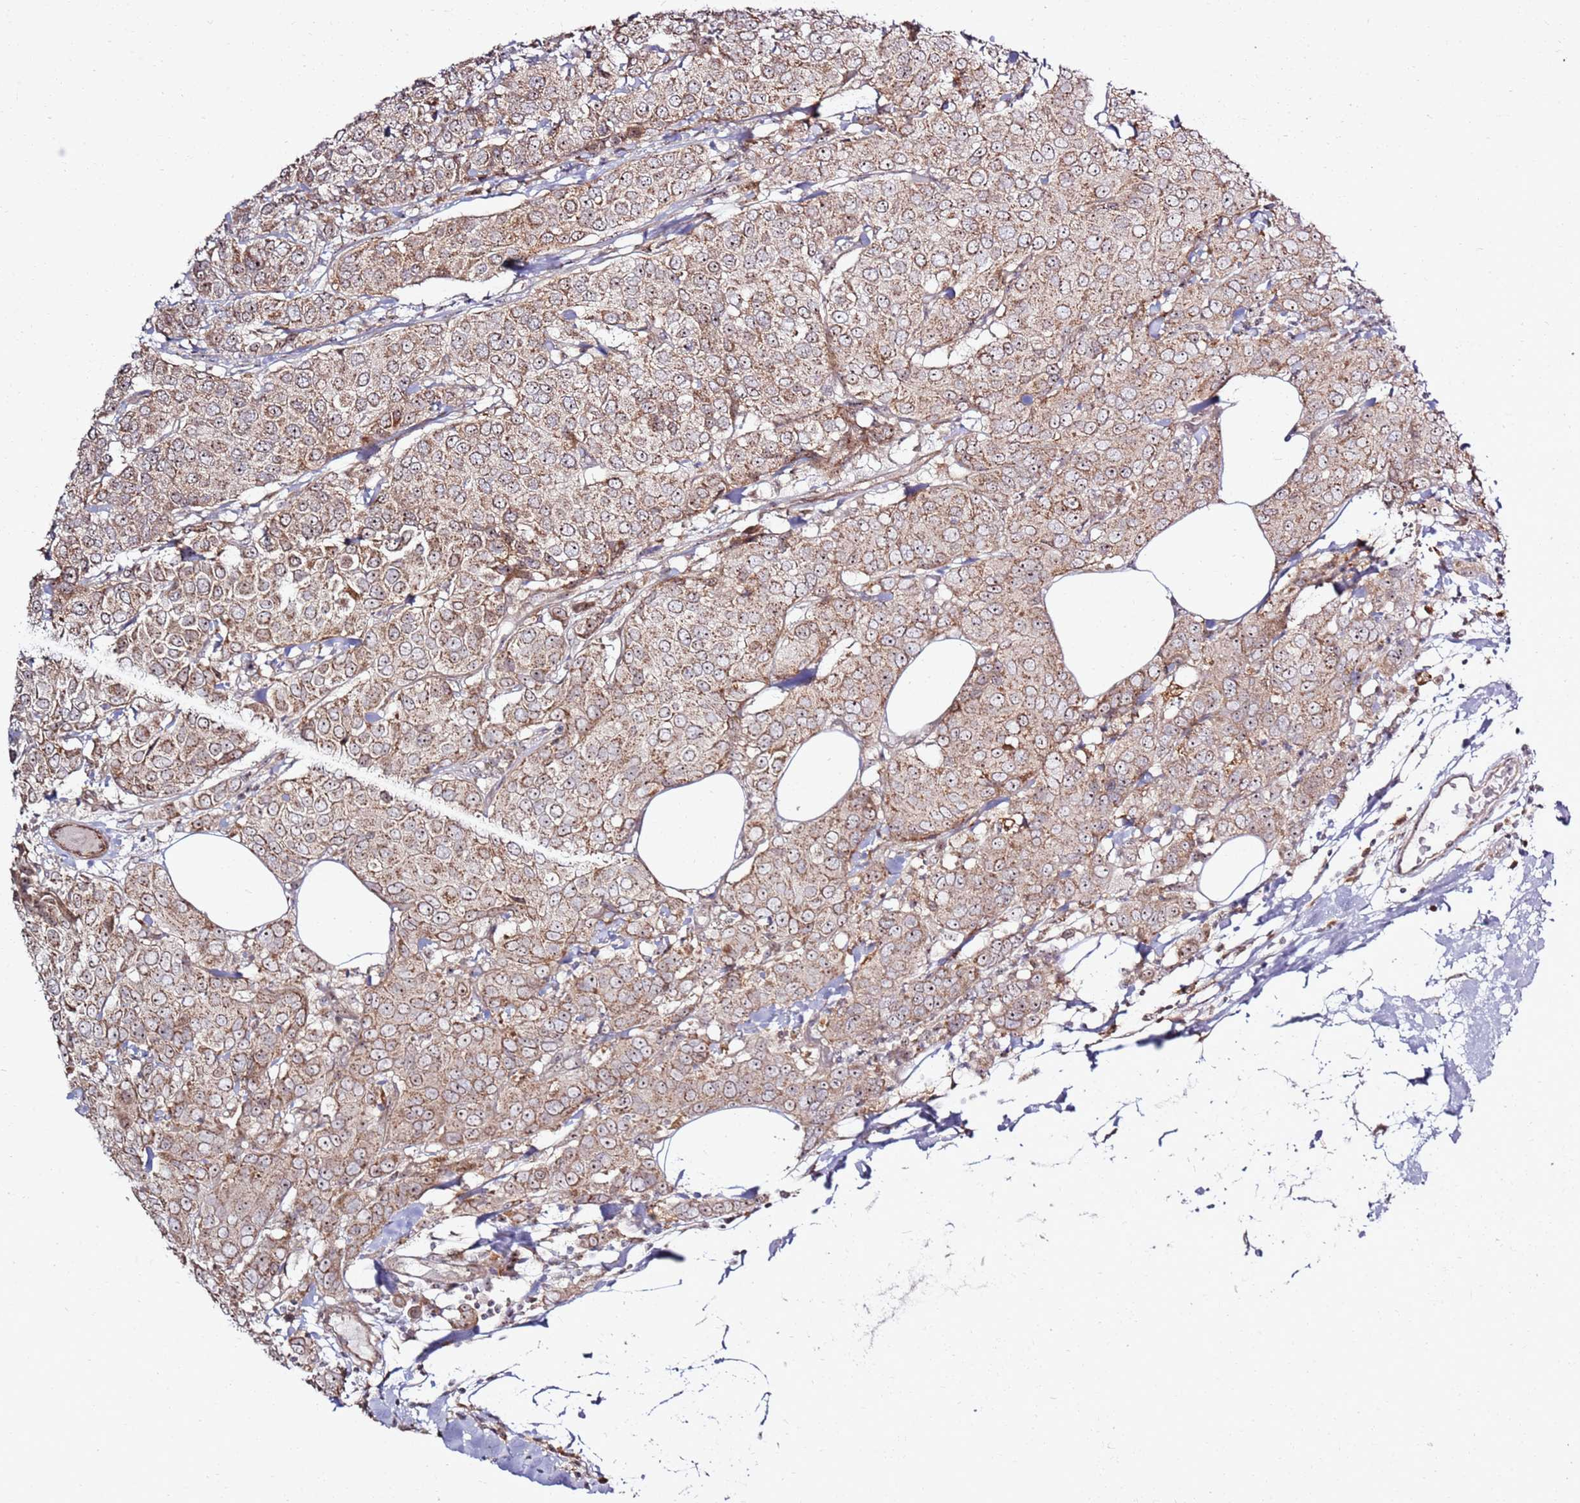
{"staining": {"intensity": "weak", "quantity": ">75%", "location": "cytoplasmic/membranous,nuclear"}, "tissue": "breast cancer", "cell_type": "Tumor cells", "image_type": "cancer", "snomed": [{"axis": "morphology", "description": "Duct carcinoma"}, {"axis": "topography", "description": "Breast"}], "caption": "Tumor cells display low levels of weak cytoplasmic/membranous and nuclear positivity in approximately >75% of cells in breast intraductal carcinoma. (Stains: DAB (3,3'-diaminobenzidine) in brown, nuclei in blue, Microscopy: brightfield microscopy at high magnification).", "gene": "CNPY1", "patient": {"sex": "female", "age": 55}}